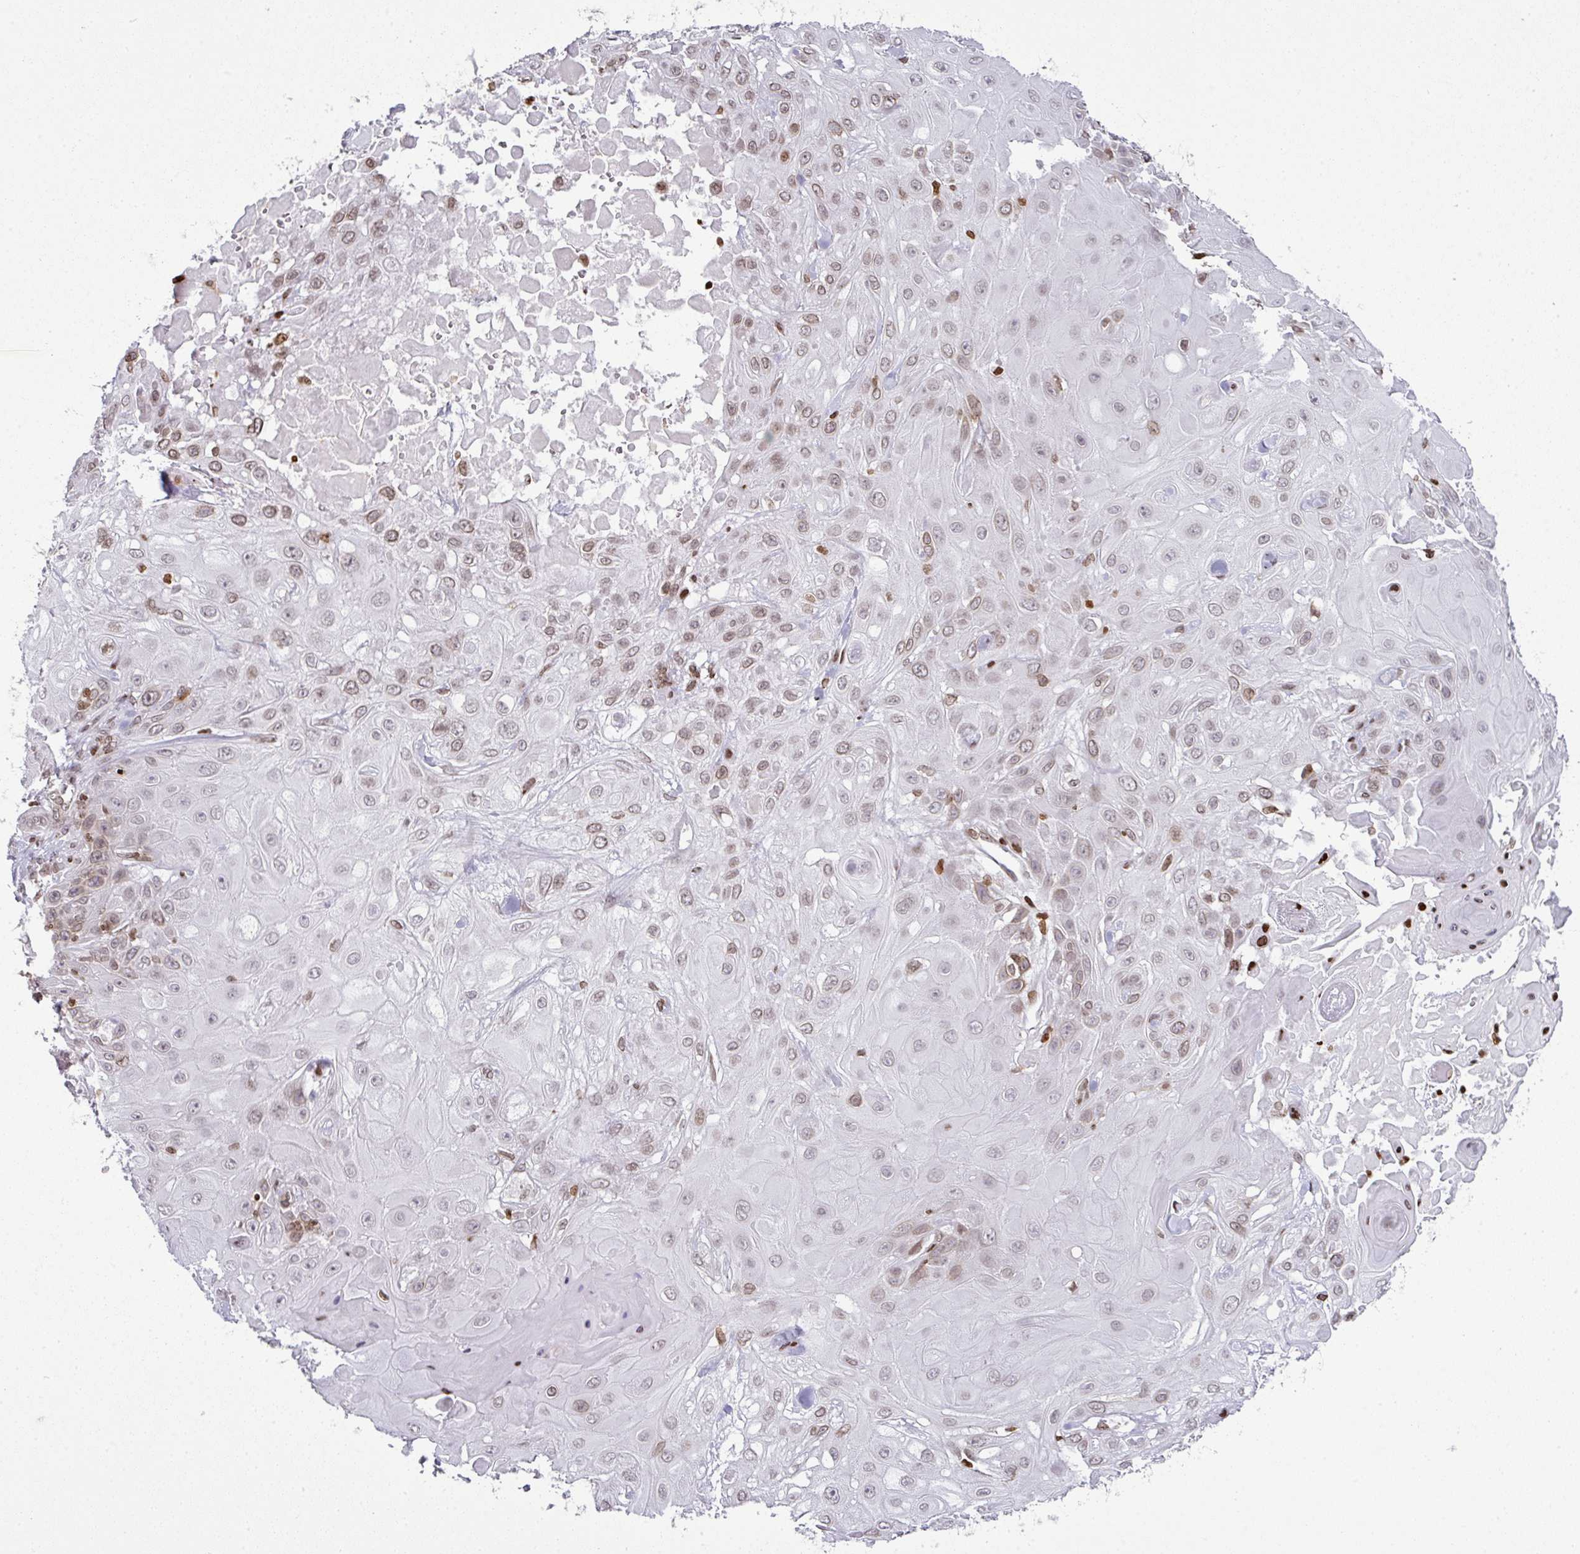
{"staining": {"intensity": "moderate", "quantity": "25%-75%", "location": "nuclear"}, "tissue": "skin cancer", "cell_type": "Tumor cells", "image_type": "cancer", "snomed": [{"axis": "morphology", "description": "Normal tissue, NOS"}, {"axis": "morphology", "description": "Squamous cell carcinoma, NOS"}, {"axis": "topography", "description": "Skin"}, {"axis": "topography", "description": "Cartilage tissue"}], "caption": "Brown immunohistochemical staining in human squamous cell carcinoma (skin) demonstrates moderate nuclear expression in approximately 25%-75% of tumor cells. (Brightfield microscopy of DAB IHC at high magnification).", "gene": "RASL11A", "patient": {"sex": "female", "age": 79}}